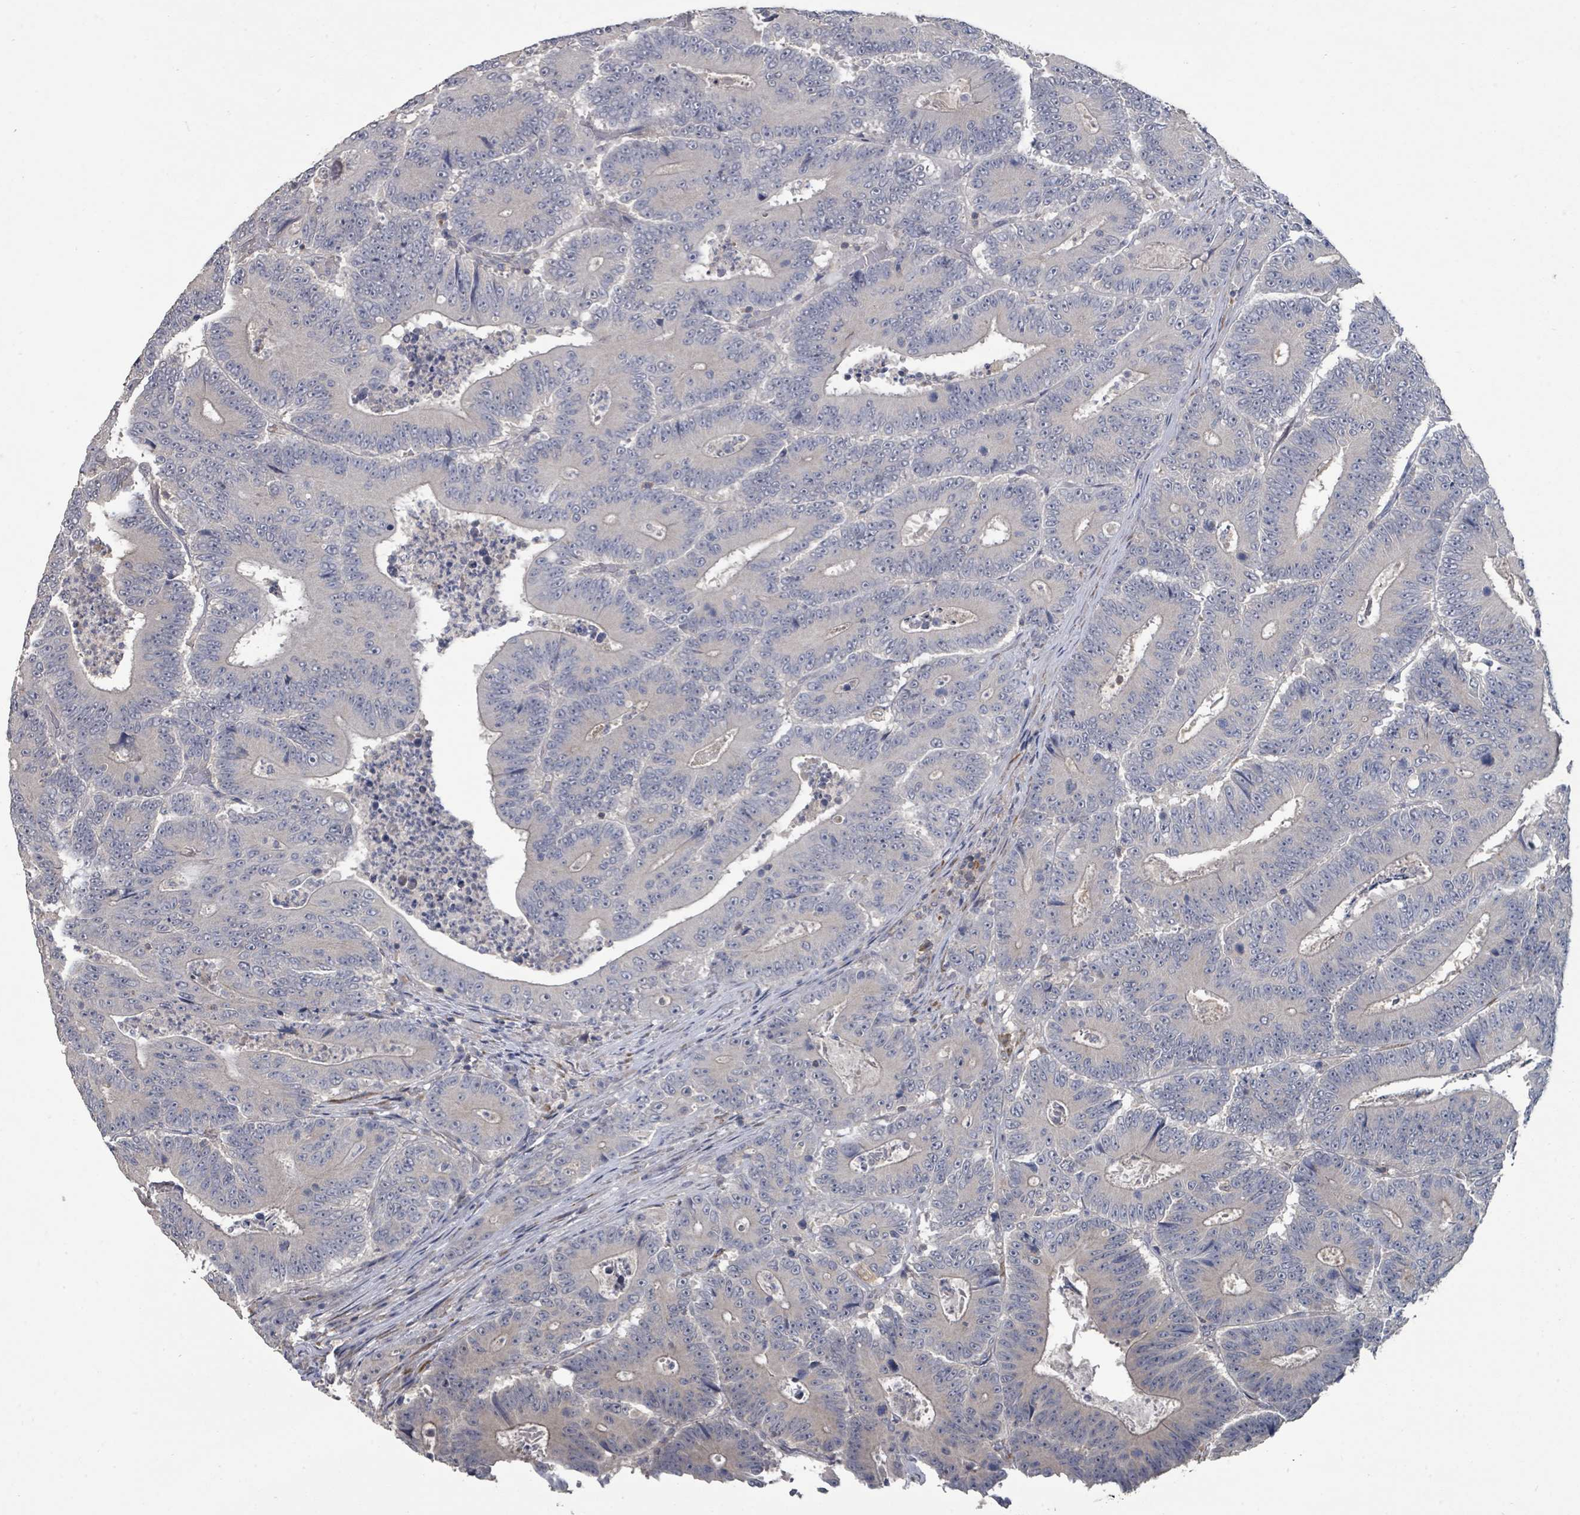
{"staining": {"intensity": "negative", "quantity": "none", "location": "none"}, "tissue": "colorectal cancer", "cell_type": "Tumor cells", "image_type": "cancer", "snomed": [{"axis": "morphology", "description": "Adenocarcinoma, NOS"}, {"axis": "topography", "description": "Colon"}], "caption": "DAB immunohistochemical staining of adenocarcinoma (colorectal) reveals no significant expression in tumor cells.", "gene": "SLC9A7", "patient": {"sex": "male", "age": 83}}